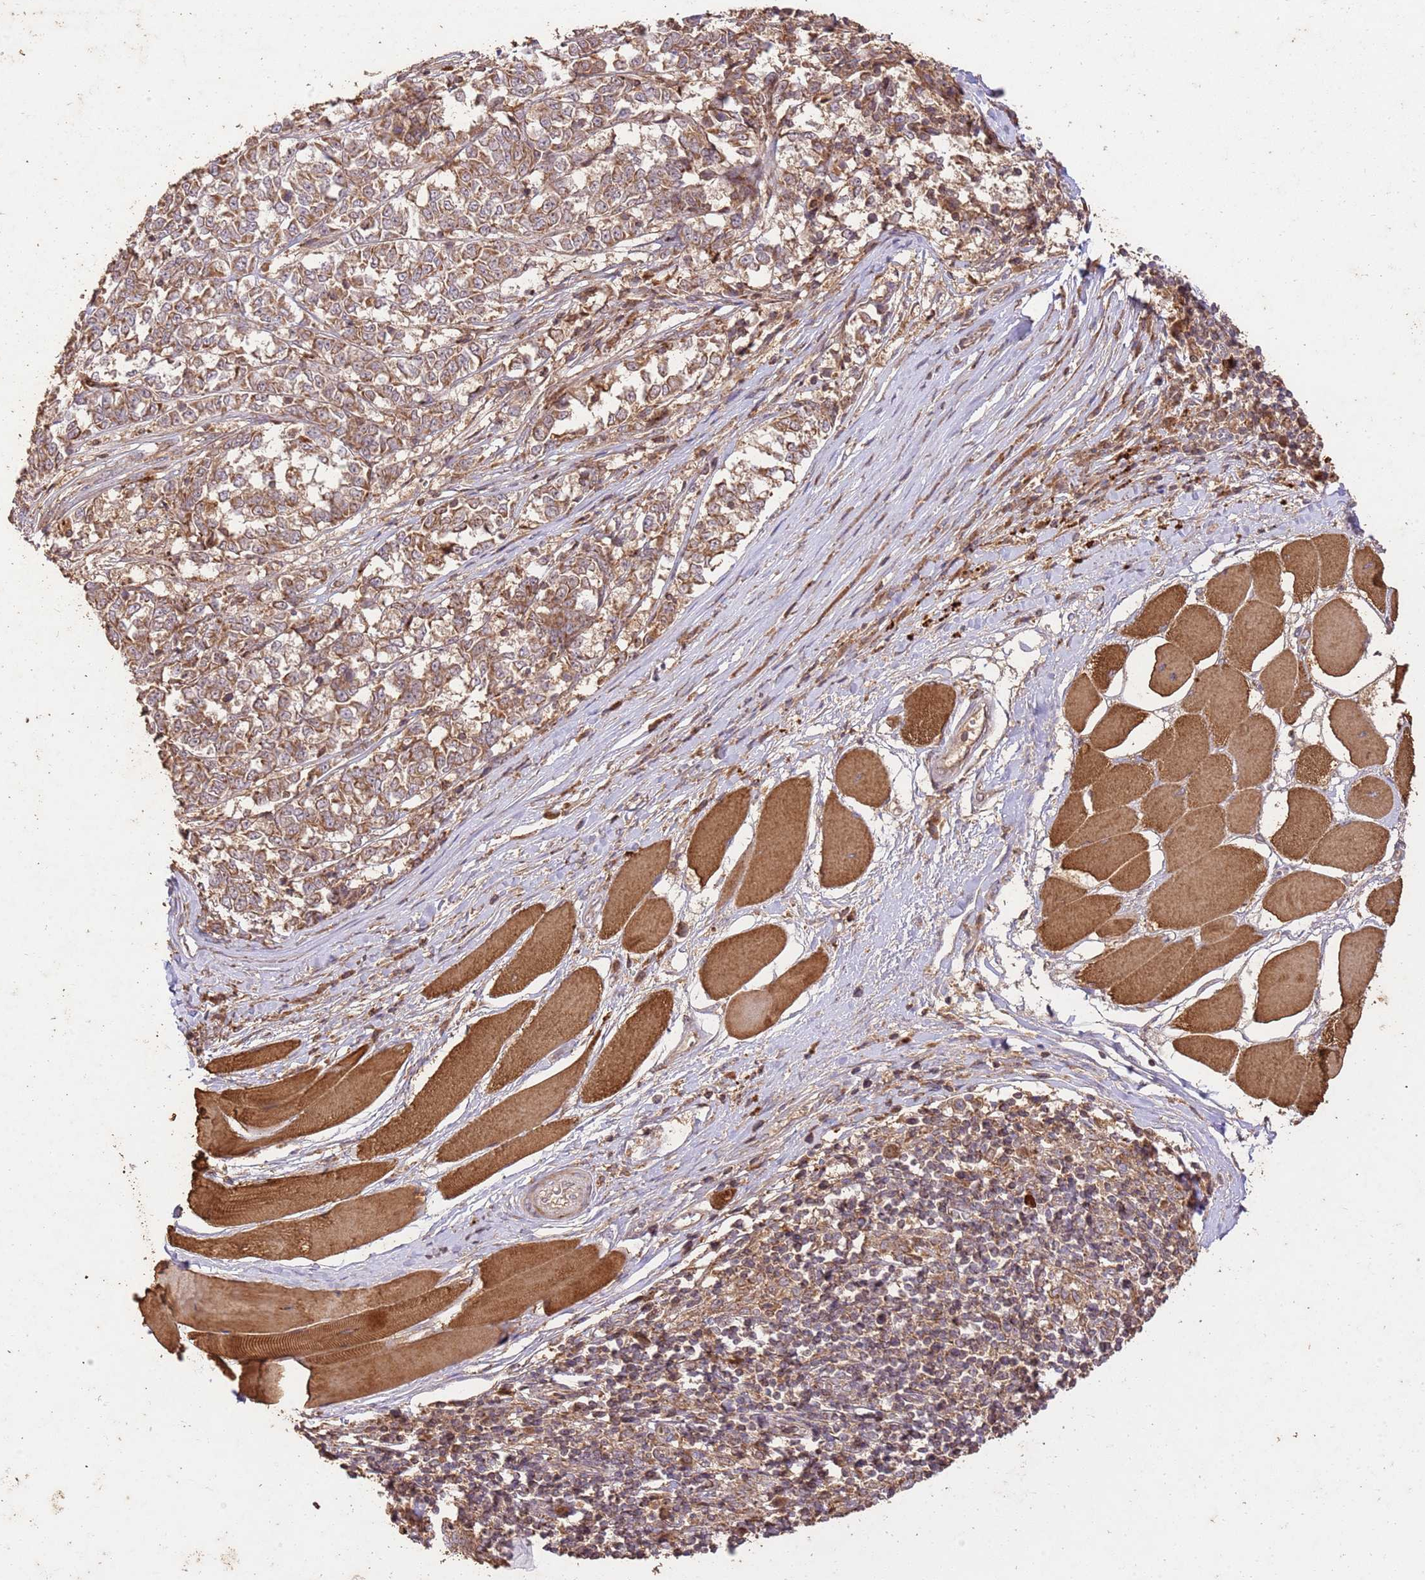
{"staining": {"intensity": "moderate", "quantity": ">75%", "location": "cytoplasmic/membranous"}, "tissue": "melanoma", "cell_type": "Tumor cells", "image_type": "cancer", "snomed": [{"axis": "morphology", "description": "Malignant melanoma, NOS"}, {"axis": "topography", "description": "Skin"}], "caption": "High-power microscopy captured an immunohistochemistry (IHC) micrograph of melanoma, revealing moderate cytoplasmic/membranous staining in approximately >75% of tumor cells.", "gene": "LRRC28", "patient": {"sex": "female", "age": 72}}